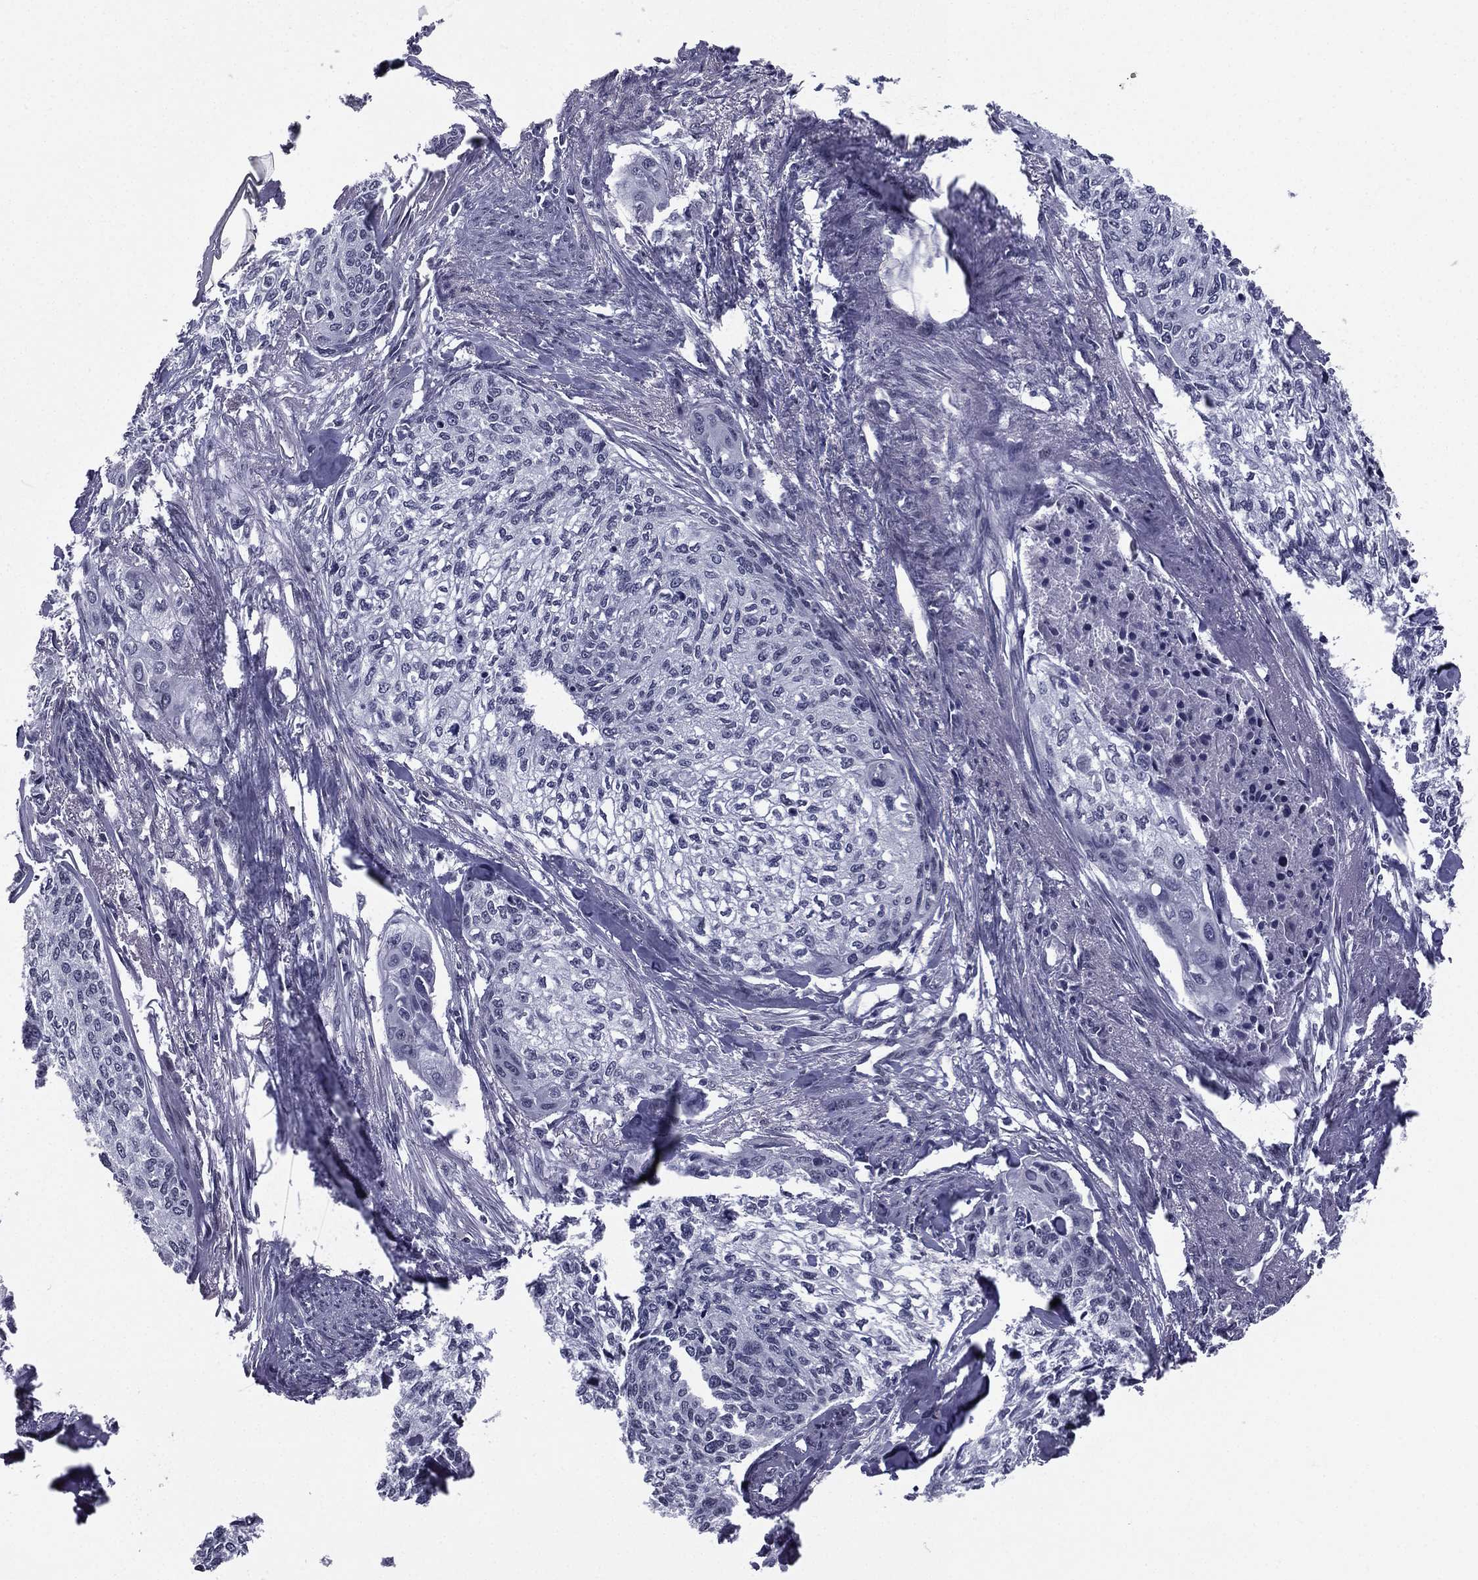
{"staining": {"intensity": "negative", "quantity": "none", "location": "none"}, "tissue": "cervical cancer", "cell_type": "Tumor cells", "image_type": "cancer", "snomed": [{"axis": "morphology", "description": "Squamous cell carcinoma, NOS"}, {"axis": "topography", "description": "Cervix"}], "caption": "An IHC image of squamous cell carcinoma (cervical) is shown. There is no staining in tumor cells of squamous cell carcinoma (cervical). (Immunohistochemistry, brightfield microscopy, high magnification).", "gene": "ACTRT2", "patient": {"sex": "female", "age": 58}}